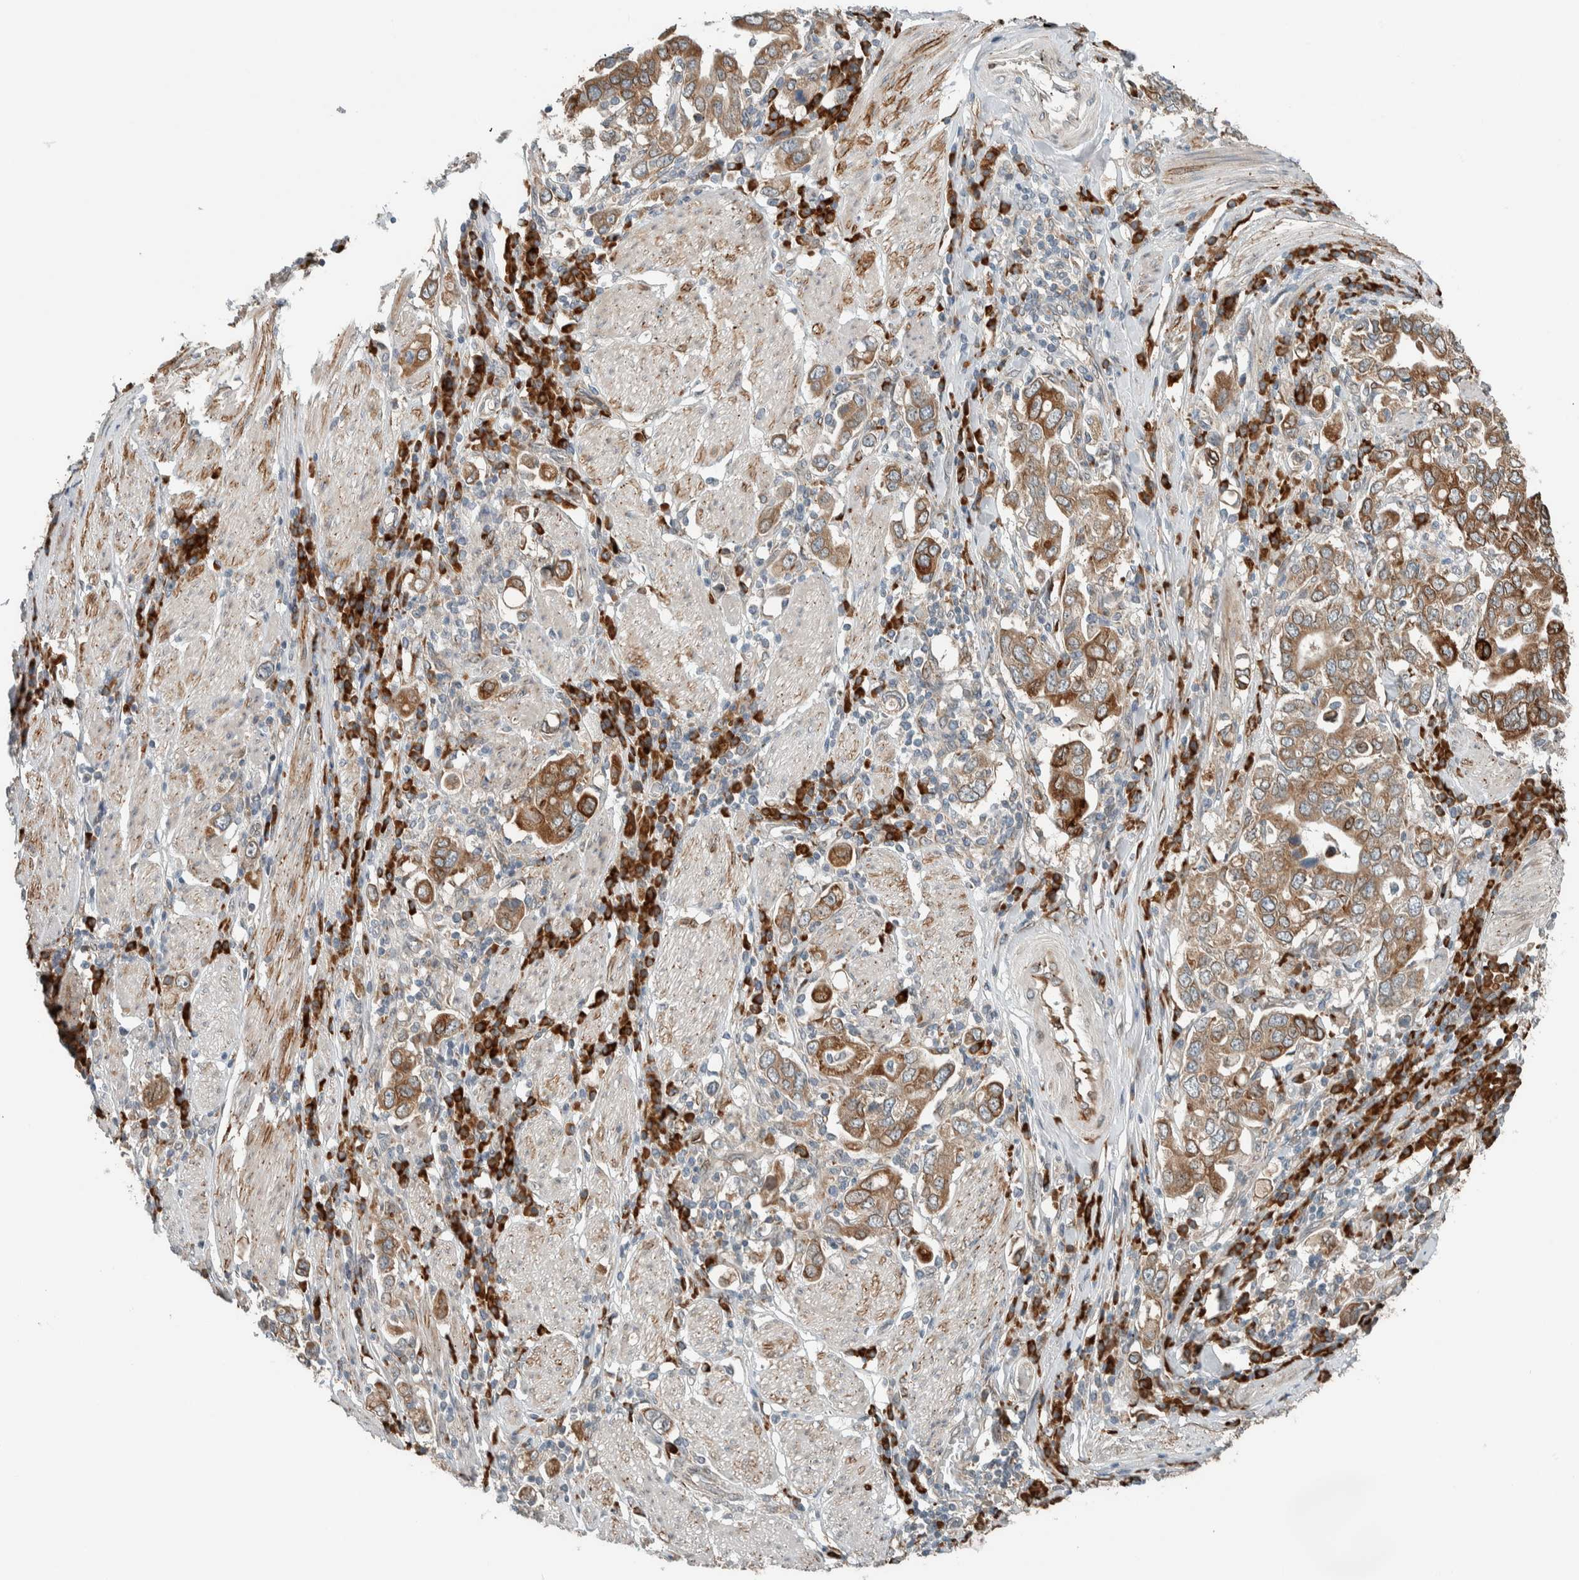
{"staining": {"intensity": "moderate", "quantity": ">75%", "location": "cytoplasmic/membranous"}, "tissue": "stomach cancer", "cell_type": "Tumor cells", "image_type": "cancer", "snomed": [{"axis": "morphology", "description": "Adenocarcinoma, NOS"}, {"axis": "topography", "description": "Stomach, upper"}], "caption": "Moderate cytoplasmic/membranous staining for a protein is appreciated in about >75% of tumor cells of stomach cancer (adenocarcinoma) using IHC.", "gene": "CTBP2", "patient": {"sex": "male", "age": 62}}